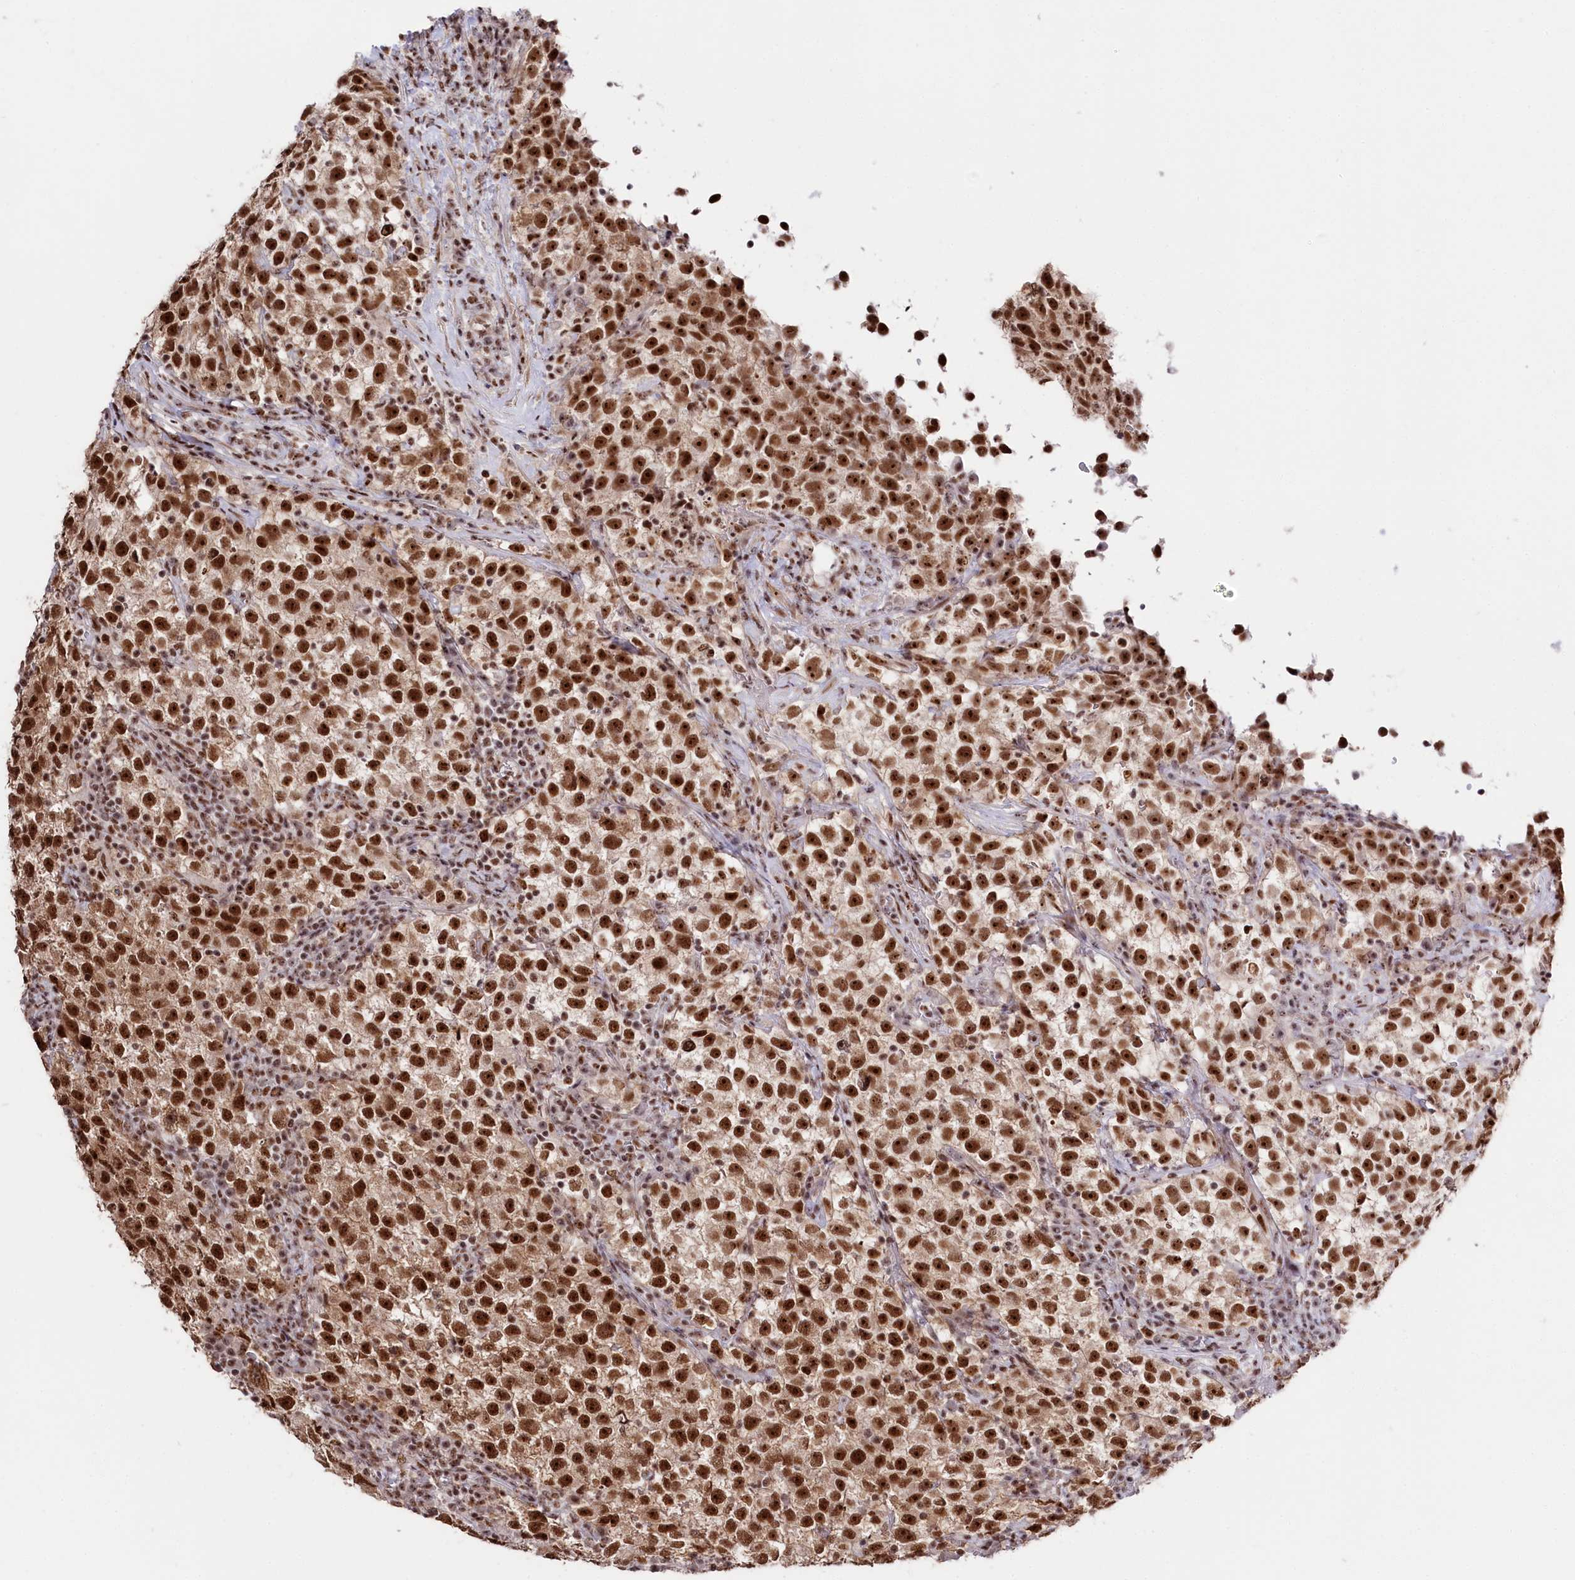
{"staining": {"intensity": "strong", "quantity": ">75%", "location": "nuclear"}, "tissue": "testis cancer", "cell_type": "Tumor cells", "image_type": "cancer", "snomed": [{"axis": "morphology", "description": "Seminoma, NOS"}, {"axis": "topography", "description": "Testis"}], "caption": "Testis cancer tissue exhibits strong nuclear positivity in about >75% of tumor cells", "gene": "POLR2H", "patient": {"sex": "male", "age": 22}}